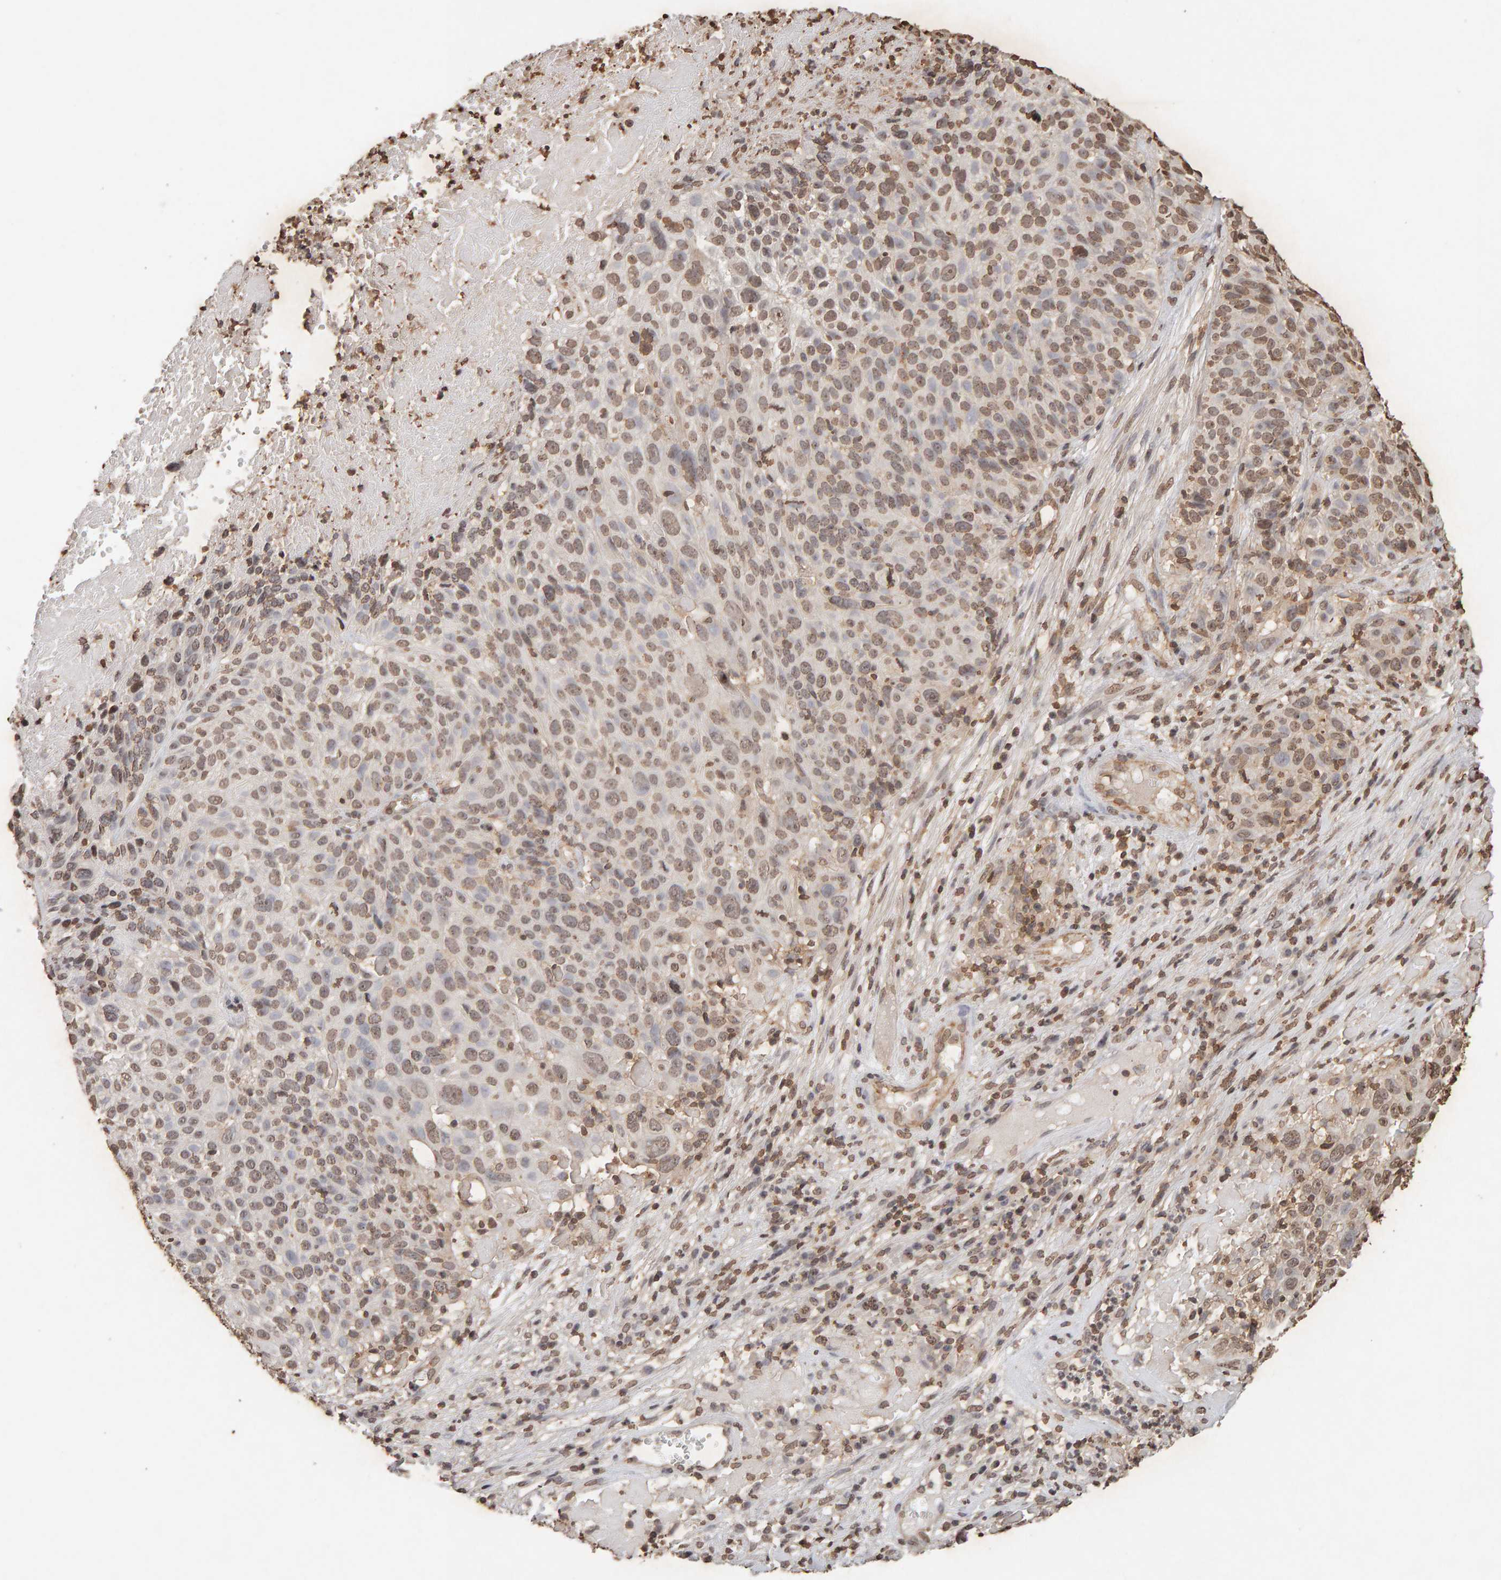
{"staining": {"intensity": "weak", "quantity": ">75%", "location": "nuclear"}, "tissue": "cervical cancer", "cell_type": "Tumor cells", "image_type": "cancer", "snomed": [{"axis": "morphology", "description": "Squamous cell carcinoma, NOS"}, {"axis": "topography", "description": "Cervix"}], "caption": "Protein expression analysis of human squamous cell carcinoma (cervical) reveals weak nuclear expression in approximately >75% of tumor cells.", "gene": "DNAJB5", "patient": {"sex": "female", "age": 74}}